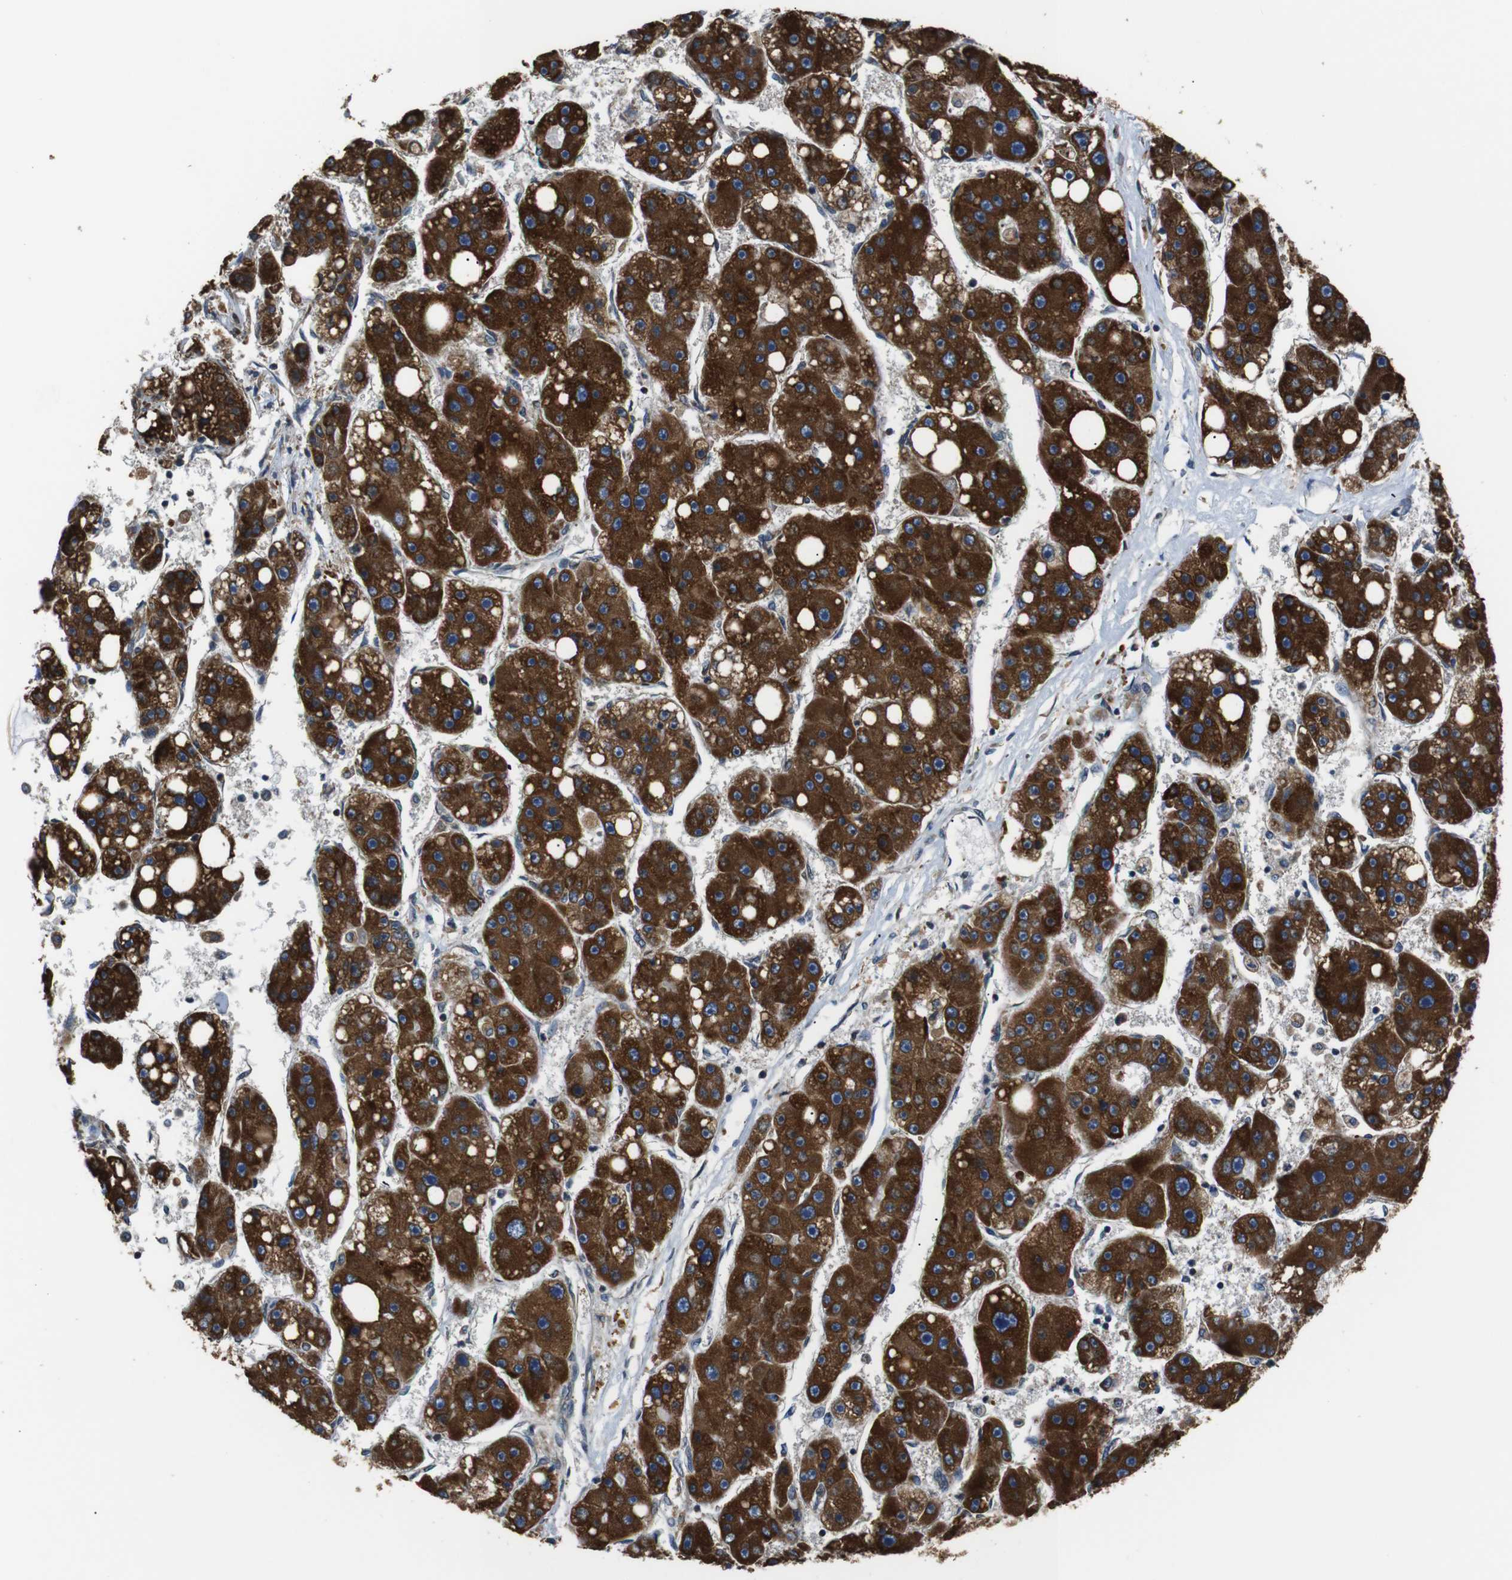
{"staining": {"intensity": "strong", "quantity": ">75%", "location": "cytoplasmic/membranous"}, "tissue": "liver cancer", "cell_type": "Tumor cells", "image_type": "cancer", "snomed": [{"axis": "morphology", "description": "Carcinoma, Hepatocellular, NOS"}, {"axis": "topography", "description": "Liver"}], "caption": "Strong cytoplasmic/membranous expression is present in approximately >75% of tumor cells in hepatocellular carcinoma (liver).", "gene": "TMED2", "patient": {"sex": "female", "age": 61}}